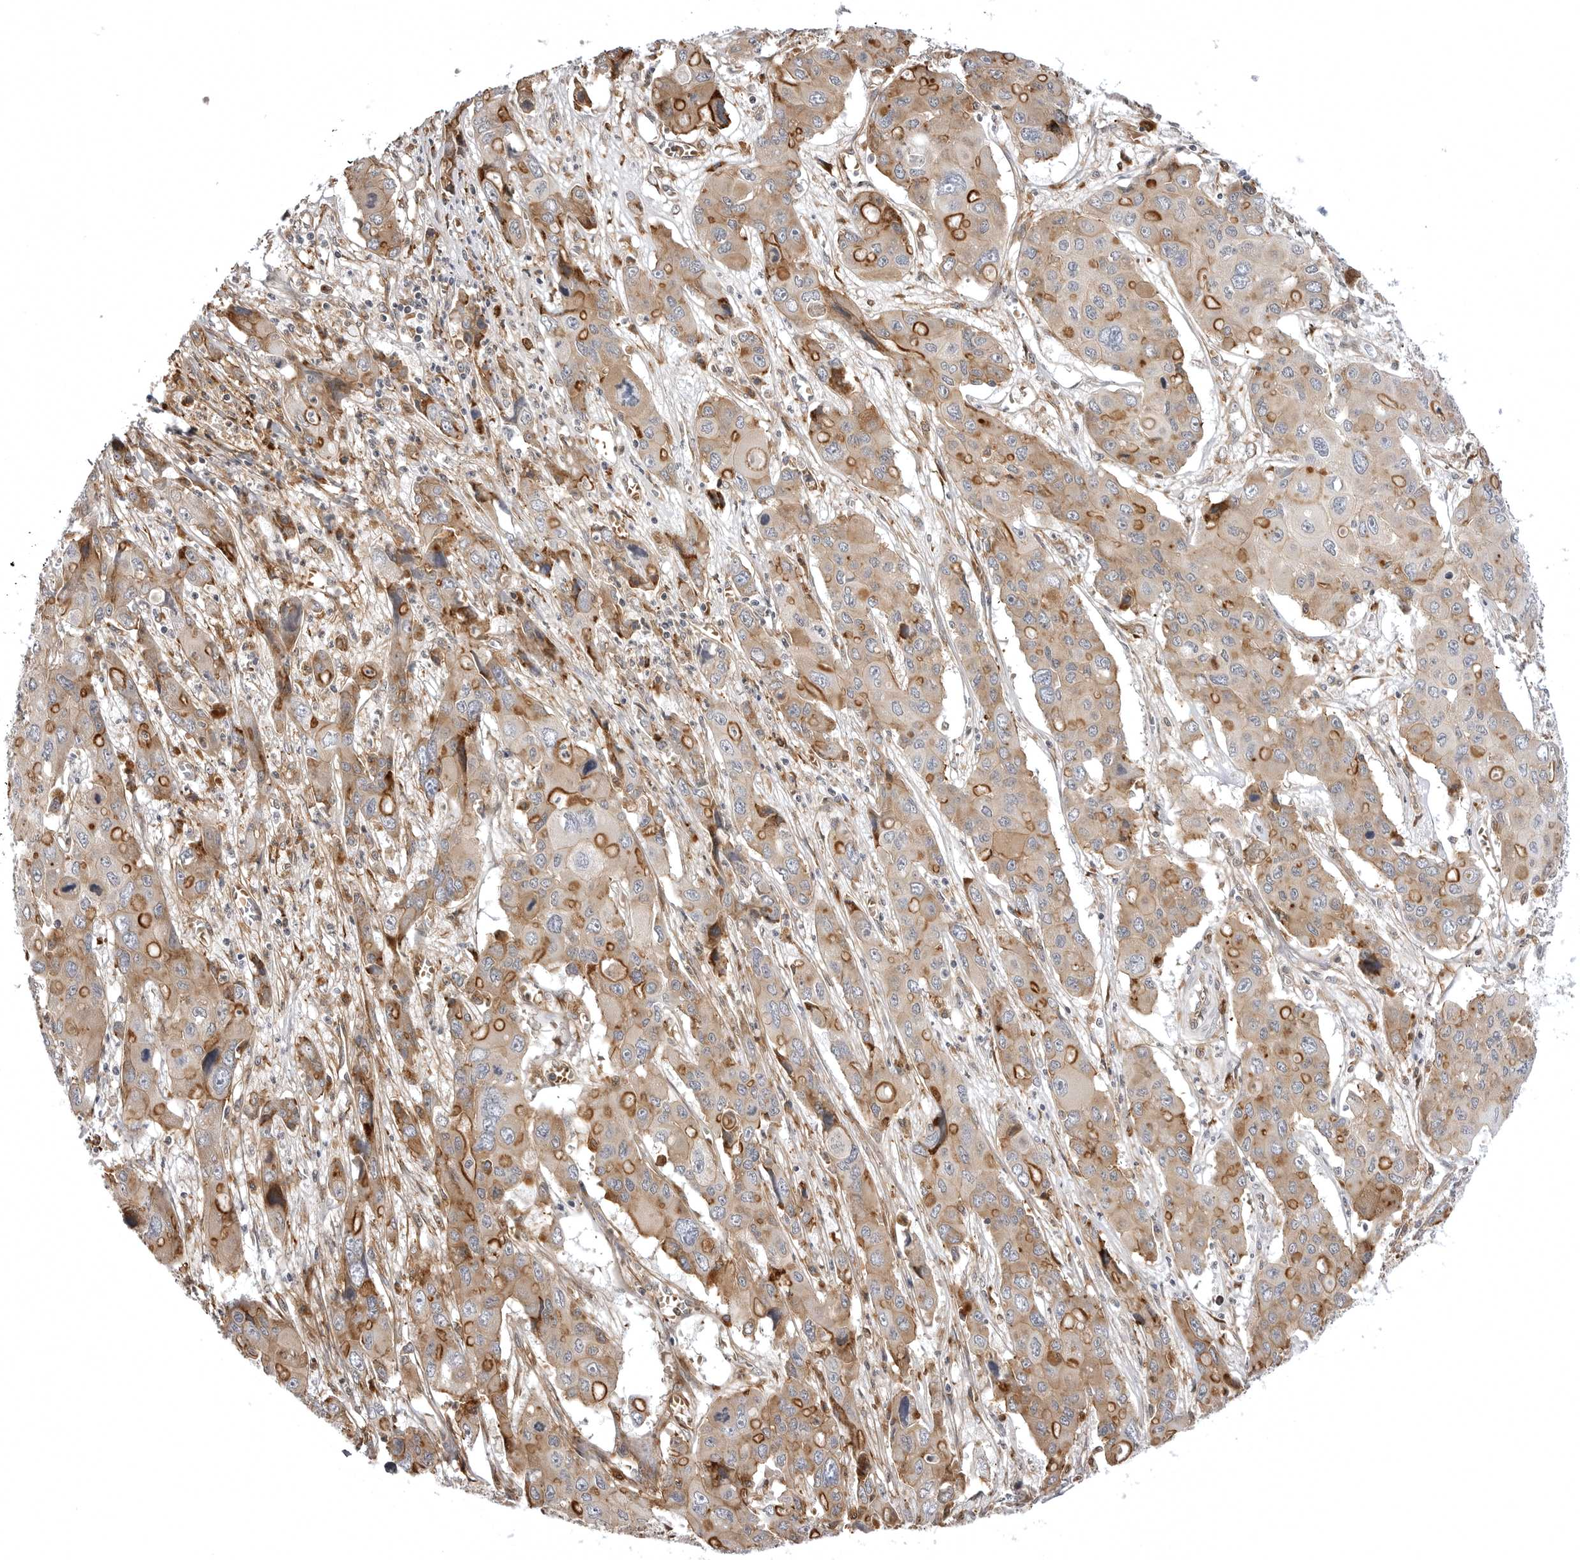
{"staining": {"intensity": "moderate", "quantity": "25%-75%", "location": "cytoplasmic/membranous"}, "tissue": "liver cancer", "cell_type": "Tumor cells", "image_type": "cancer", "snomed": [{"axis": "morphology", "description": "Cholangiocarcinoma"}, {"axis": "topography", "description": "Liver"}], "caption": "Tumor cells reveal medium levels of moderate cytoplasmic/membranous positivity in approximately 25%-75% of cells in liver cancer (cholangiocarcinoma).", "gene": "ARL5A", "patient": {"sex": "male", "age": 67}}